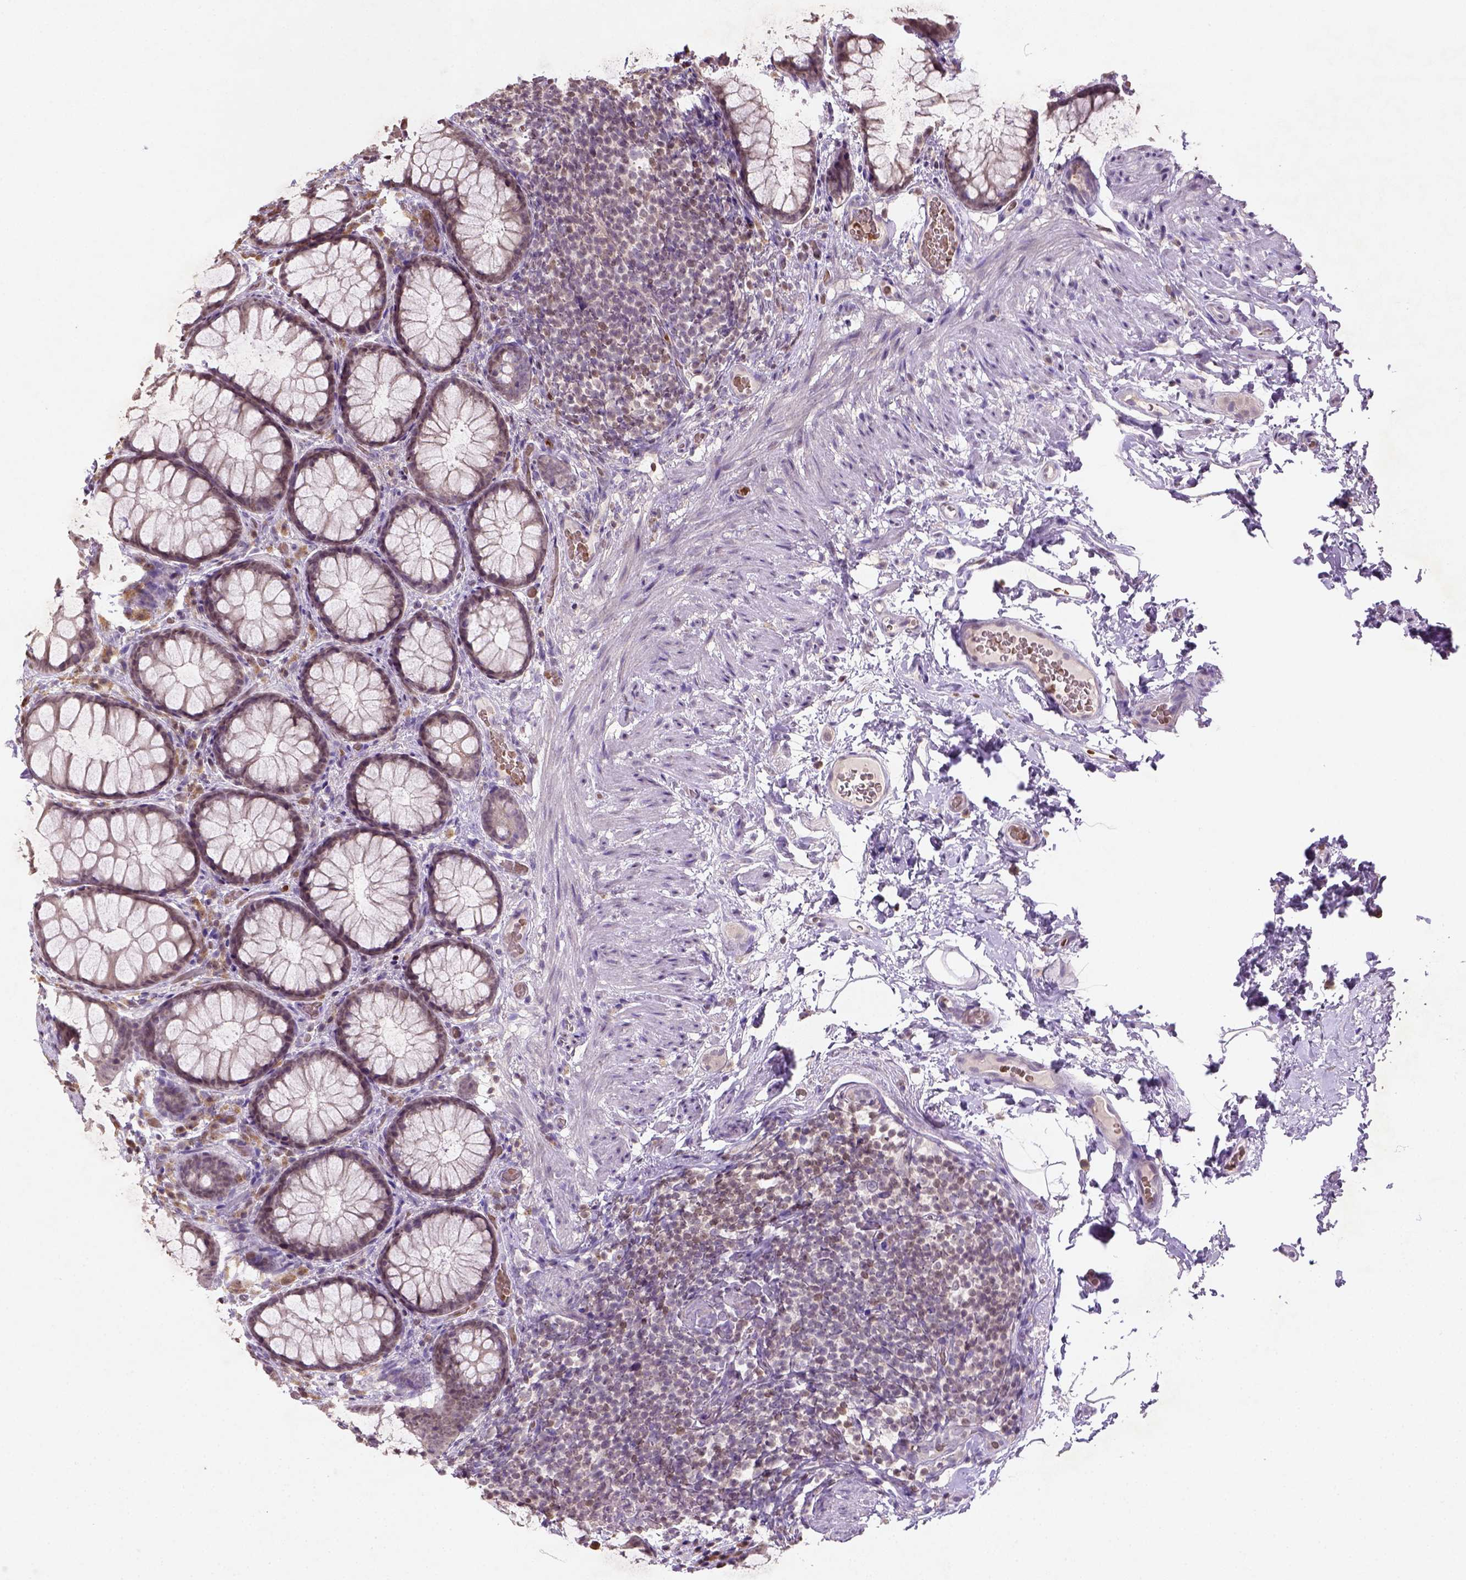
{"staining": {"intensity": "weak", "quantity": "<25%", "location": "nuclear"}, "tissue": "rectum", "cell_type": "Glandular cells", "image_type": "normal", "snomed": [{"axis": "morphology", "description": "Normal tissue, NOS"}, {"axis": "topography", "description": "Rectum"}], "caption": "This is a histopathology image of immunohistochemistry (IHC) staining of benign rectum, which shows no staining in glandular cells.", "gene": "NUDT3", "patient": {"sex": "female", "age": 62}}